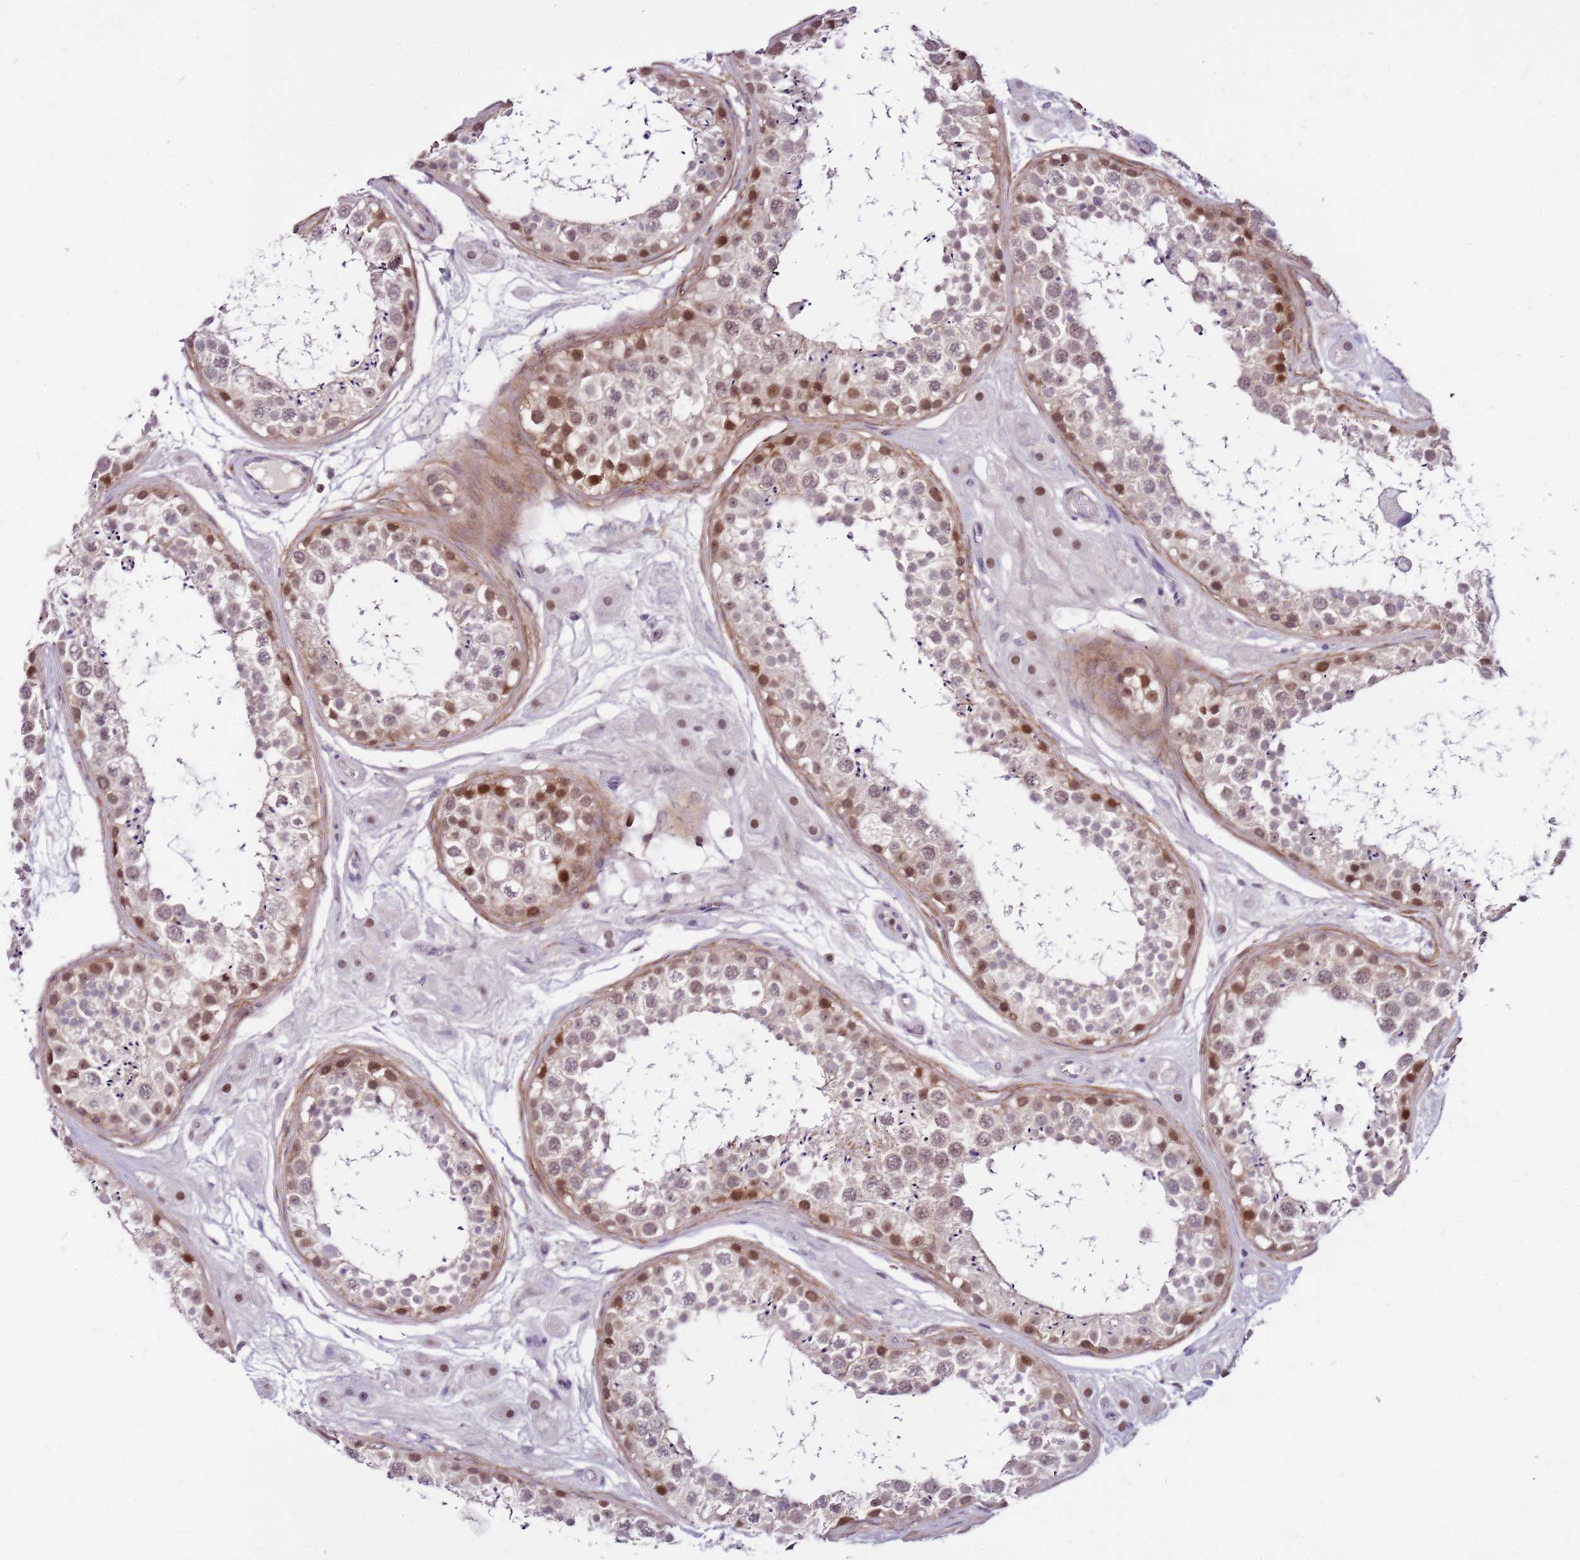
{"staining": {"intensity": "strong", "quantity": "<25%", "location": "nuclear"}, "tissue": "testis", "cell_type": "Cells in seminiferous ducts", "image_type": "normal", "snomed": [{"axis": "morphology", "description": "Normal tissue, NOS"}, {"axis": "topography", "description": "Testis"}], "caption": "Testis stained for a protein exhibits strong nuclear positivity in cells in seminiferous ducts. The staining is performed using DAB (3,3'-diaminobenzidine) brown chromogen to label protein expression. The nuclei are counter-stained blue using hematoxylin.", "gene": "POLE3", "patient": {"sex": "male", "age": 25}}